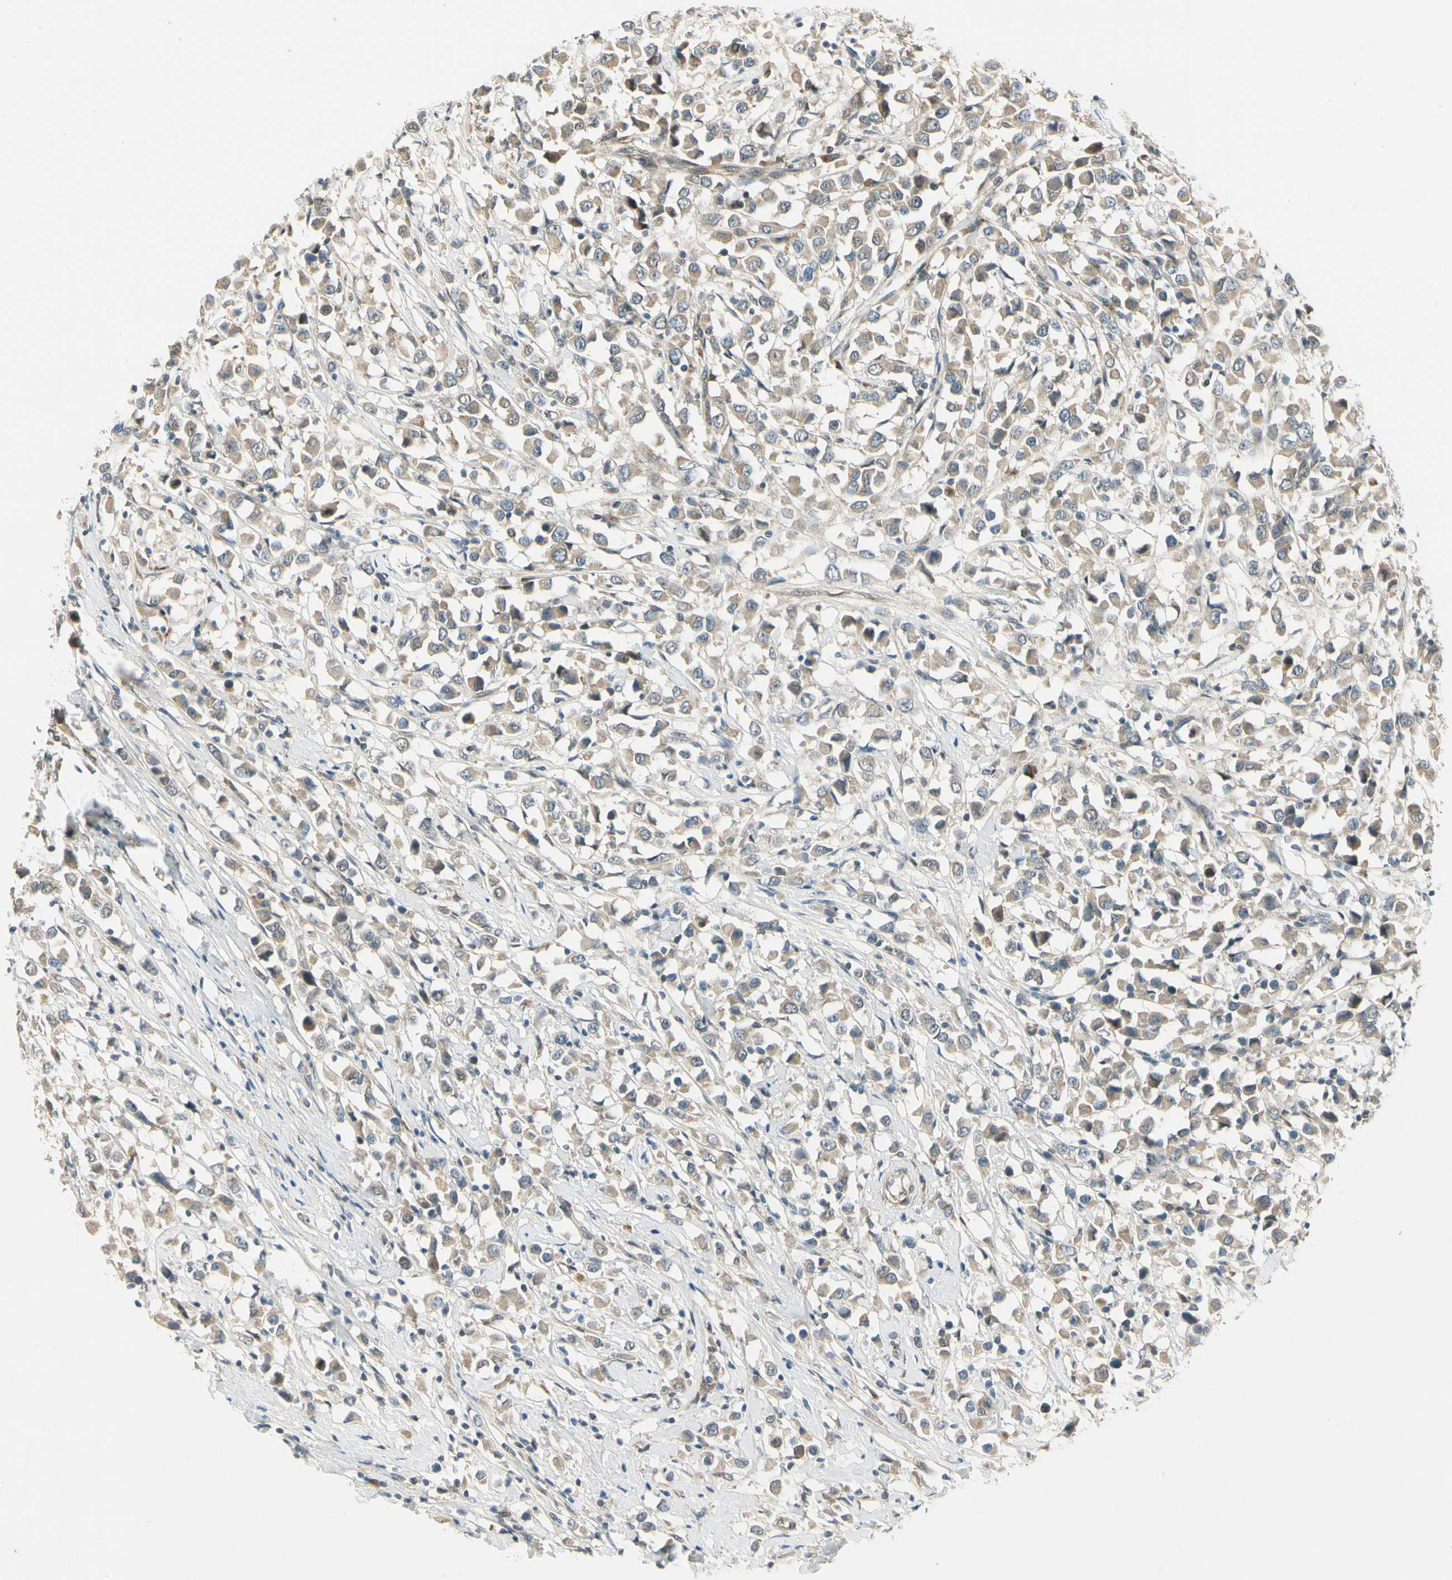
{"staining": {"intensity": "weak", "quantity": ">75%", "location": "cytoplasmic/membranous"}, "tissue": "breast cancer", "cell_type": "Tumor cells", "image_type": "cancer", "snomed": [{"axis": "morphology", "description": "Duct carcinoma"}, {"axis": "topography", "description": "Breast"}], "caption": "Approximately >75% of tumor cells in breast invasive ductal carcinoma demonstrate weak cytoplasmic/membranous protein staining as visualized by brown immunohistochemical staining.", "gene": "EPHB3", "patient": {"sex": "female", "age": 61}}